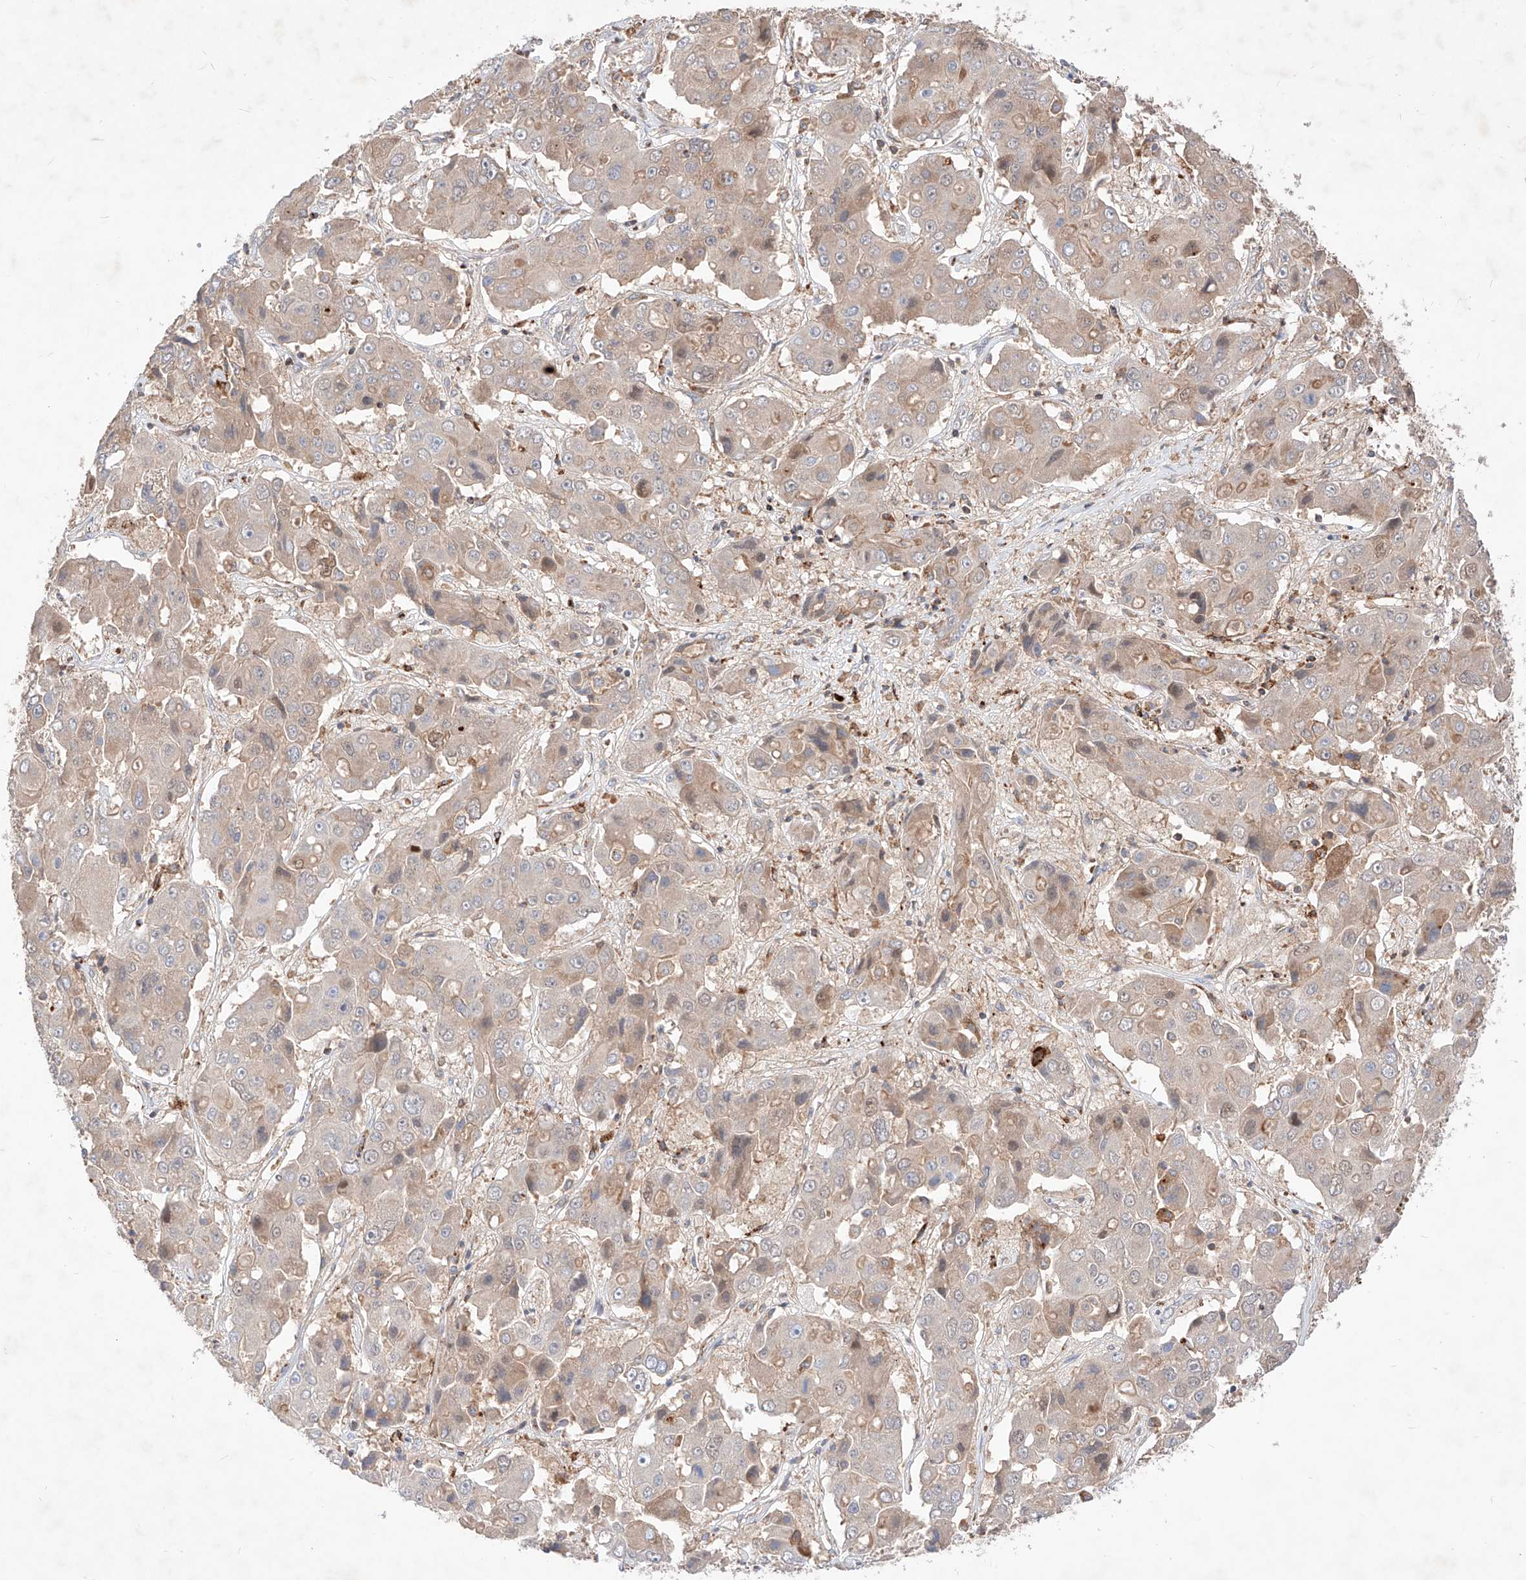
{"staining": {"intensity": "weak", "quantity": "25%-75%", "location": "cytoplasmic/membranous"}, "tissue": "liver cancer", "cell_type": "Tumor cells", "image_type": "cancer", "snomed": [{"axis": "morphology", "description": "Cholangiocarcinoma"}, {"axis": "topography", "description": "Liver"}], "caption": "Immunohistochemical staining of cholangiocarcinoma (liver) reveals weak cytoplasmic/membranous protein expression in about 25%-75% of tumor cells.", "gene": "TSNAX", "patient": {"sex": "male", "age": 67}}